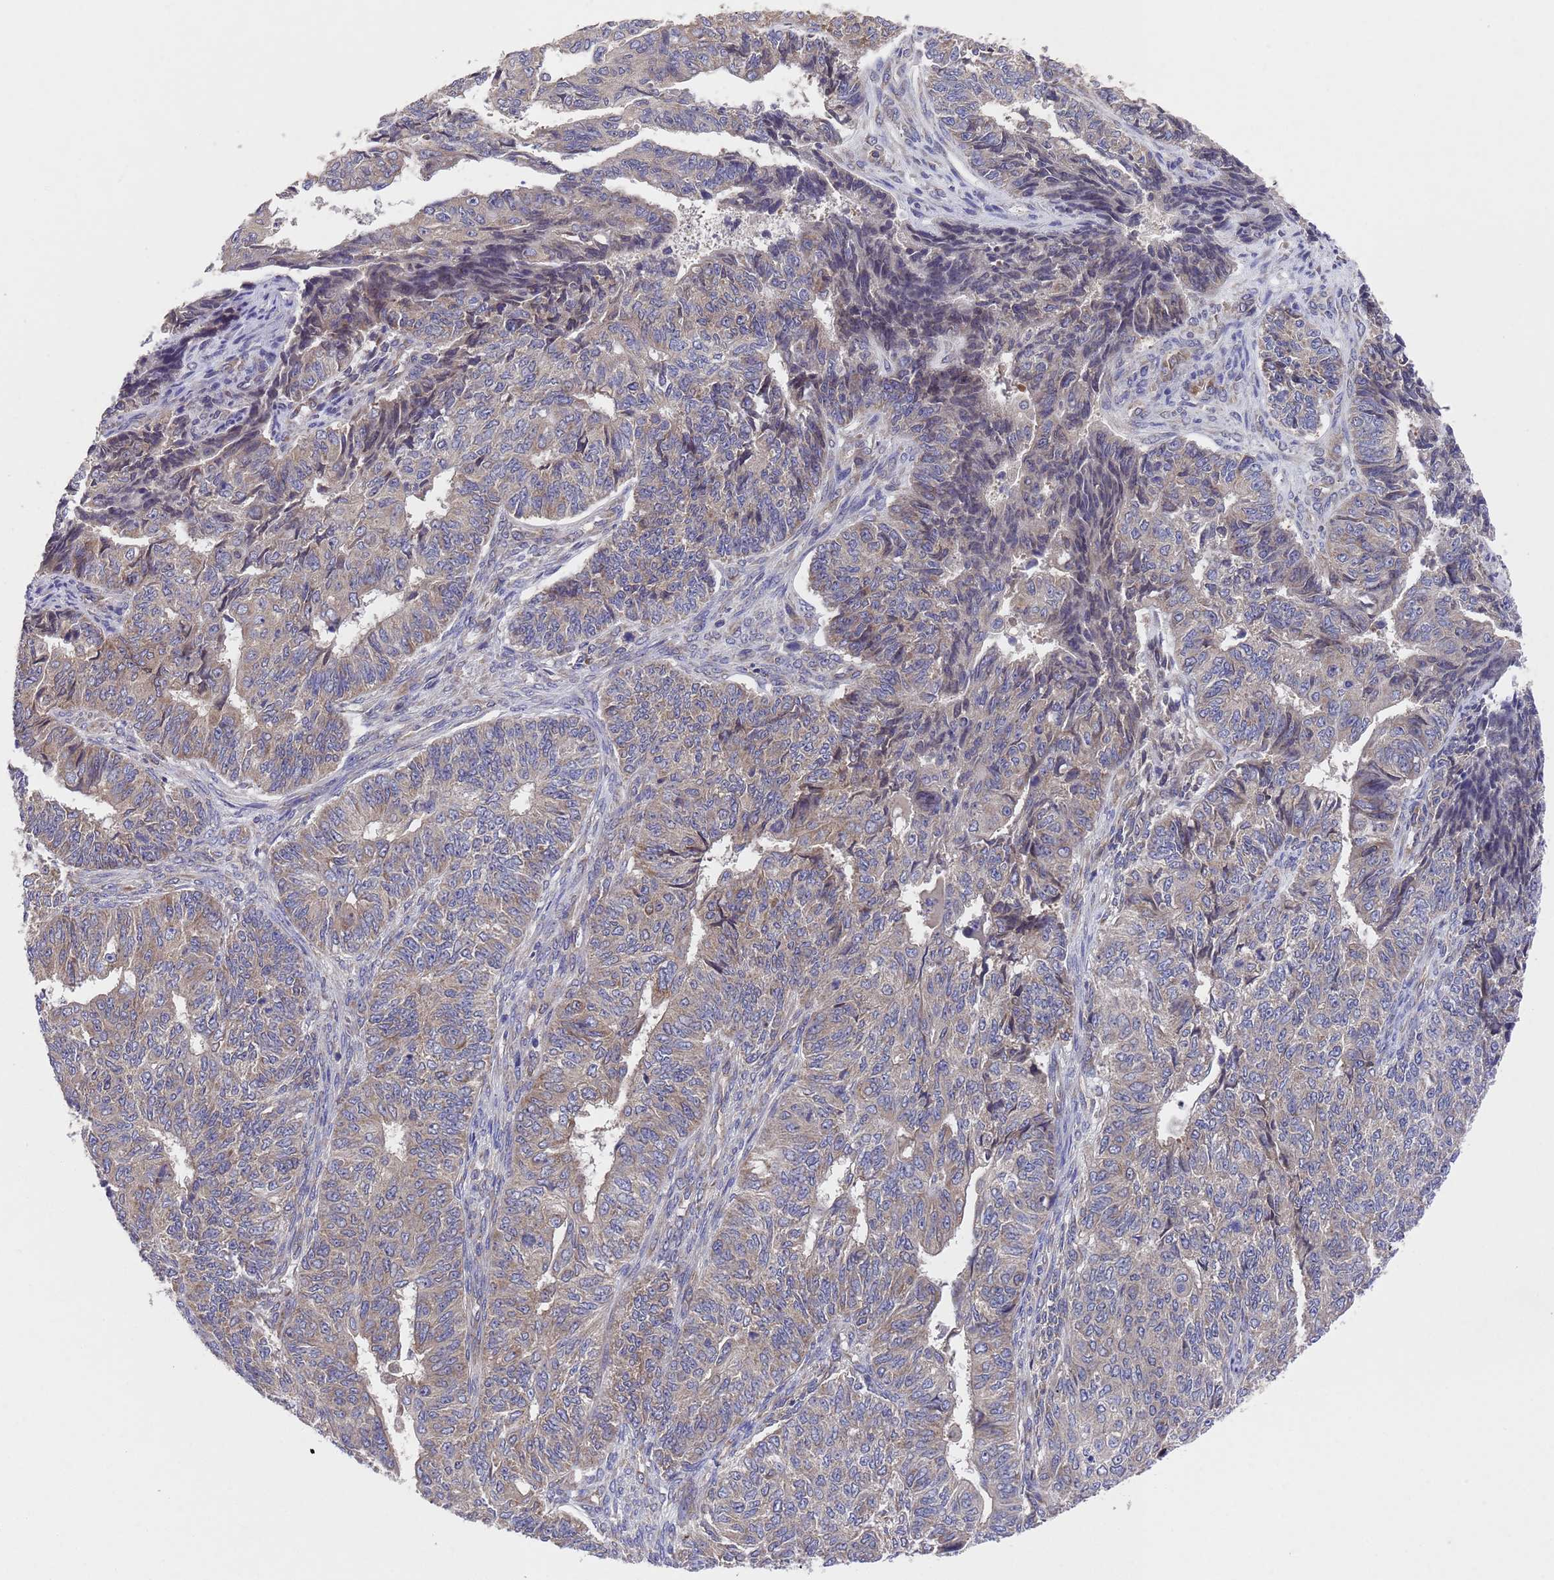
{"staining": {"intensity": "weak", "quantity": "25%-75%", "location": "cytoplasmic/membranous"}, "tissue": "endometrial cancer", "cell_type": "Tumor cells", "image_type": "cancer", "snomed": [{"axis": "morphology", "description": "Adenocarcinoma, NOS"}, {"axis": "topography", "description": "Endometrium"}], "caption": "The micrograph exhibits immunohistochemical staining of endometrial cancer. There is weak cytoplasmic/membranous staining is appreciated in approximately 25%-75% of tumor cells.", "gene": "DCAF12L2", "patient": {"sex": "female", "age": 32}}